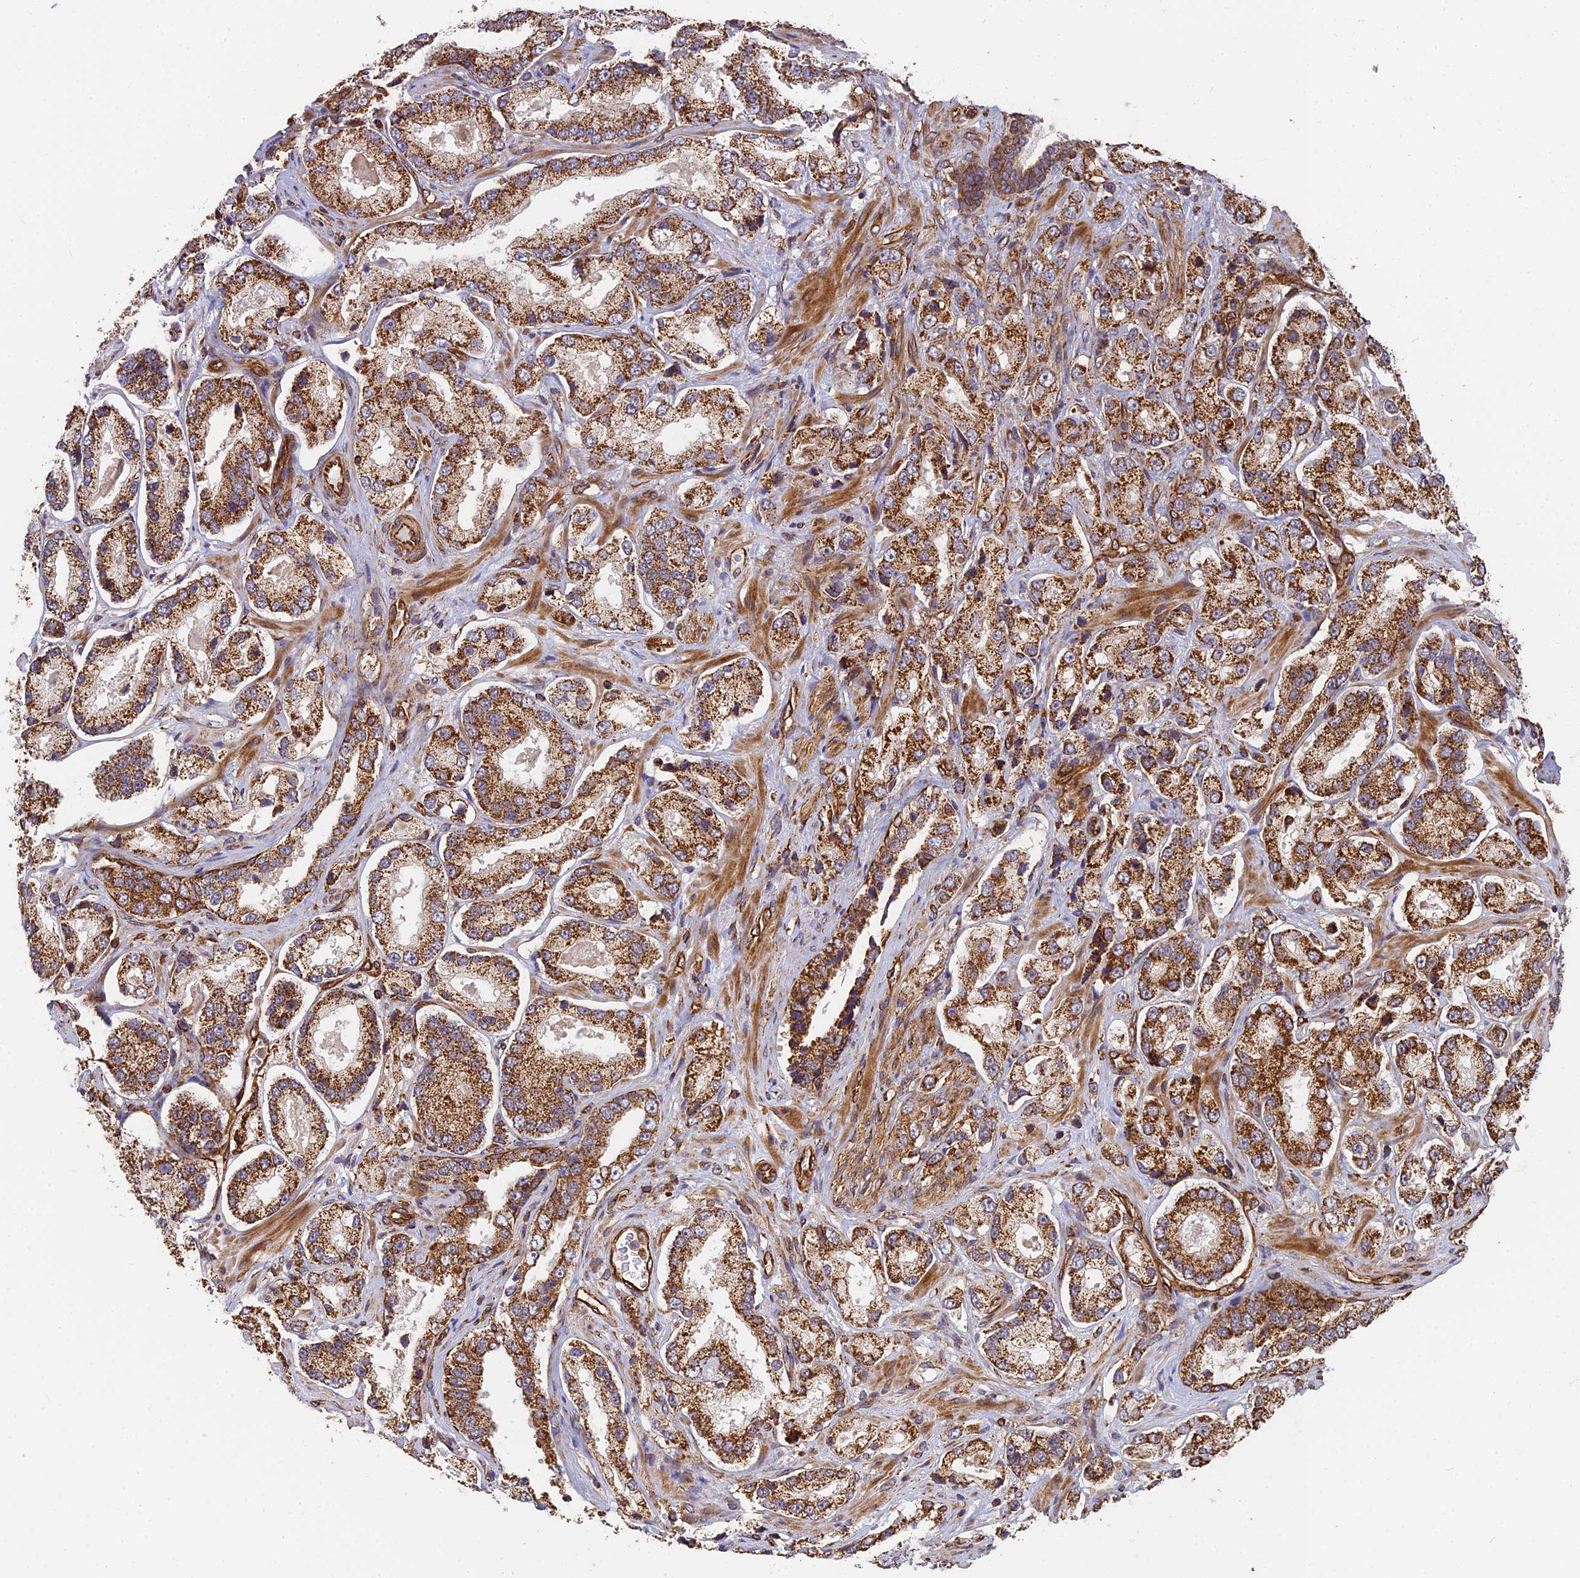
{"staining": {"intensity": "strong", "quantity": ">75%", "location": "cytoplasmic/membranous"}, "tissue": "prostate cancer", "cell_type": "Tumor cells", "image_type": "cancer", "snomed": [{"axis": "morphology", "description": "Adenocarcinoma, High grade"}, {"axis": "topography", "description": "Prostate"}], "caption": "Protein staining exhibits strong cytoplasmic/membranous positivity in approximately >75% of tumor cells in high-grade adenocarcinoma (prostate).", "gene": "DSTYK", "patient": {"sex": "male", "age": 64}}